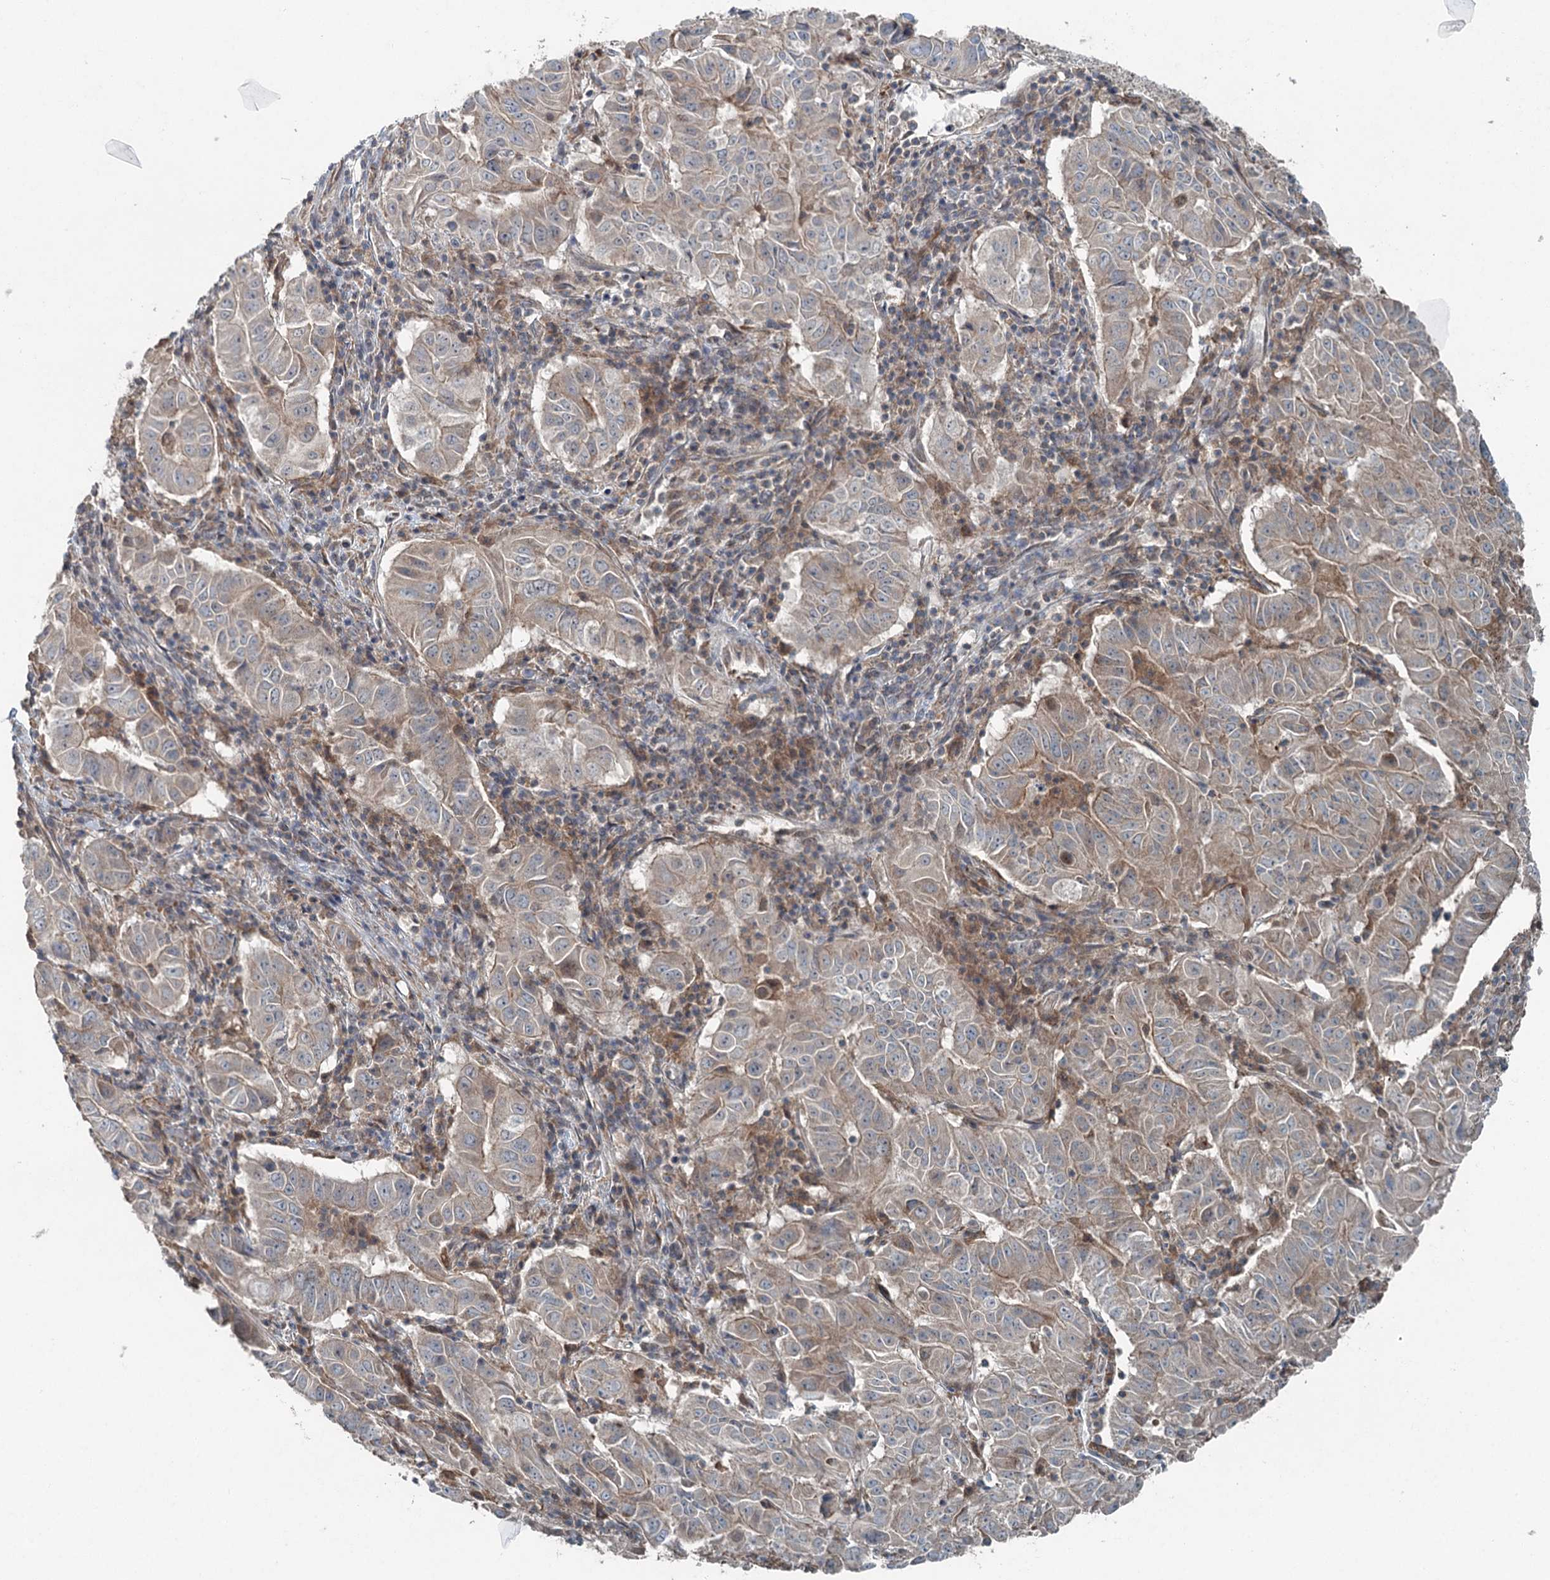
{"staining": {"intensity": "moderate", "quantity": "25%-75%", "location": "cytoplasmic/membranous"}, "tissue": "pancreatic cancer", "cell_type": "Tumor cells", "image_type": "cancer", "snomed": [{"axis": "morphology", "description": "Adenocarcinoma, NOS"}, {"axis": "topography", "description": "Pancreas"}], "caption": "Immunohistochemical staining of human adenocarcinoma (pancreatic) demonstrates medium levels of moderate cytoplasmic/membranous staining in about 25%-75% of tumor cells.", "gene": "SKIC3", "patient": {"sex": "male", "age": 63}}